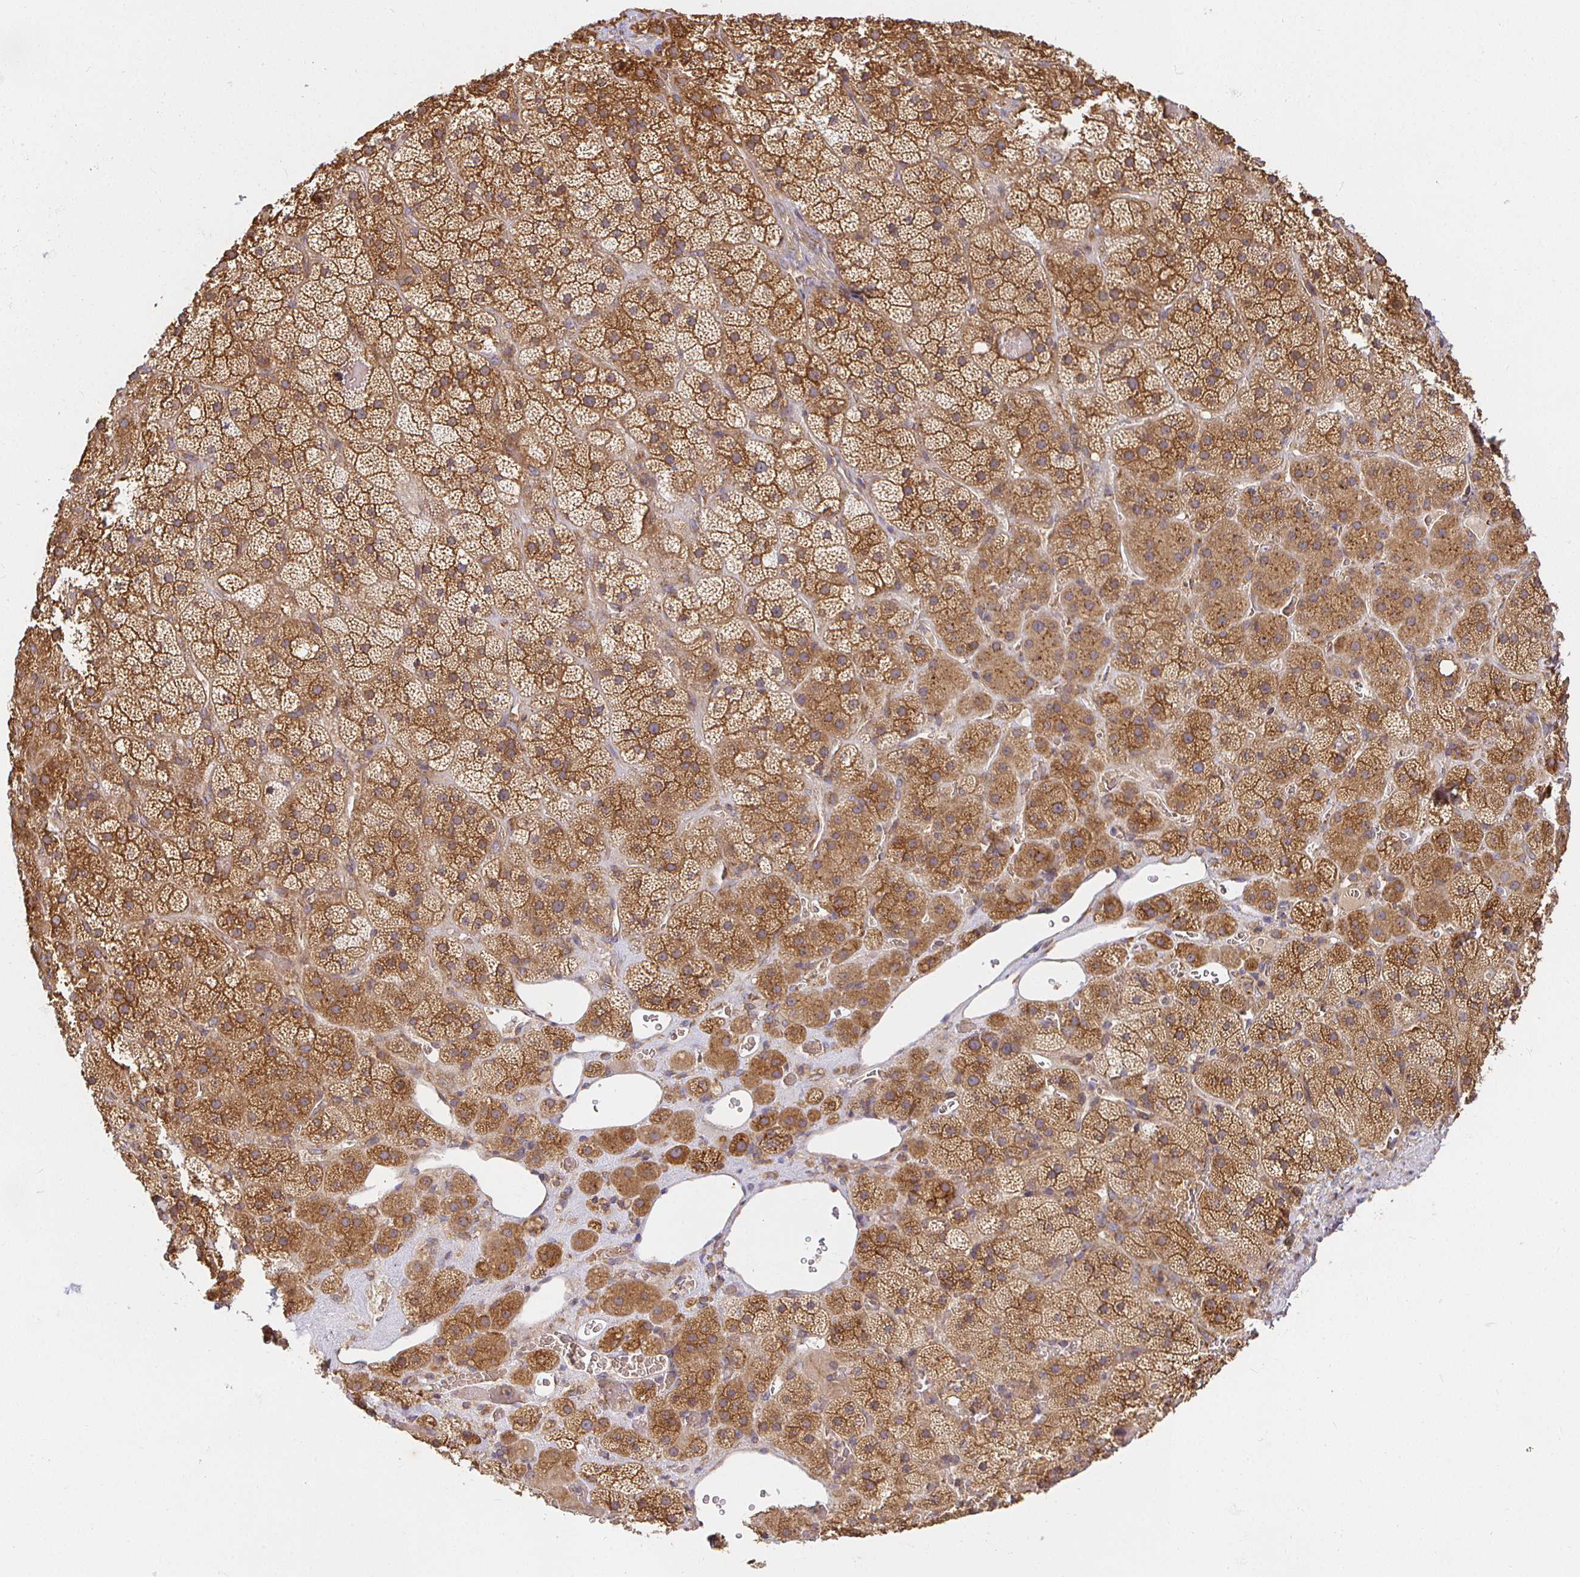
{"staining": {"intensity": "moderate", "quantity": ">75%", "location": "cytoplasmic/membranous"}, "tissue": "adrenal gland", "cell_type": "Glandular cells", "image_type": "normal", "snomed": [{"axis": "morphology", "description": "Normal tissue, NOS"}, {"axis": "topography", "description": "Adrenal gland"}], "caption": "The image demonstrates a brown stain indicating the presence of a protein in the cytoplasmic/membranous of glandular cells in adrenal gland.", "gene": "IRAK1", "patient": {"sex": "male", "age": 57}}